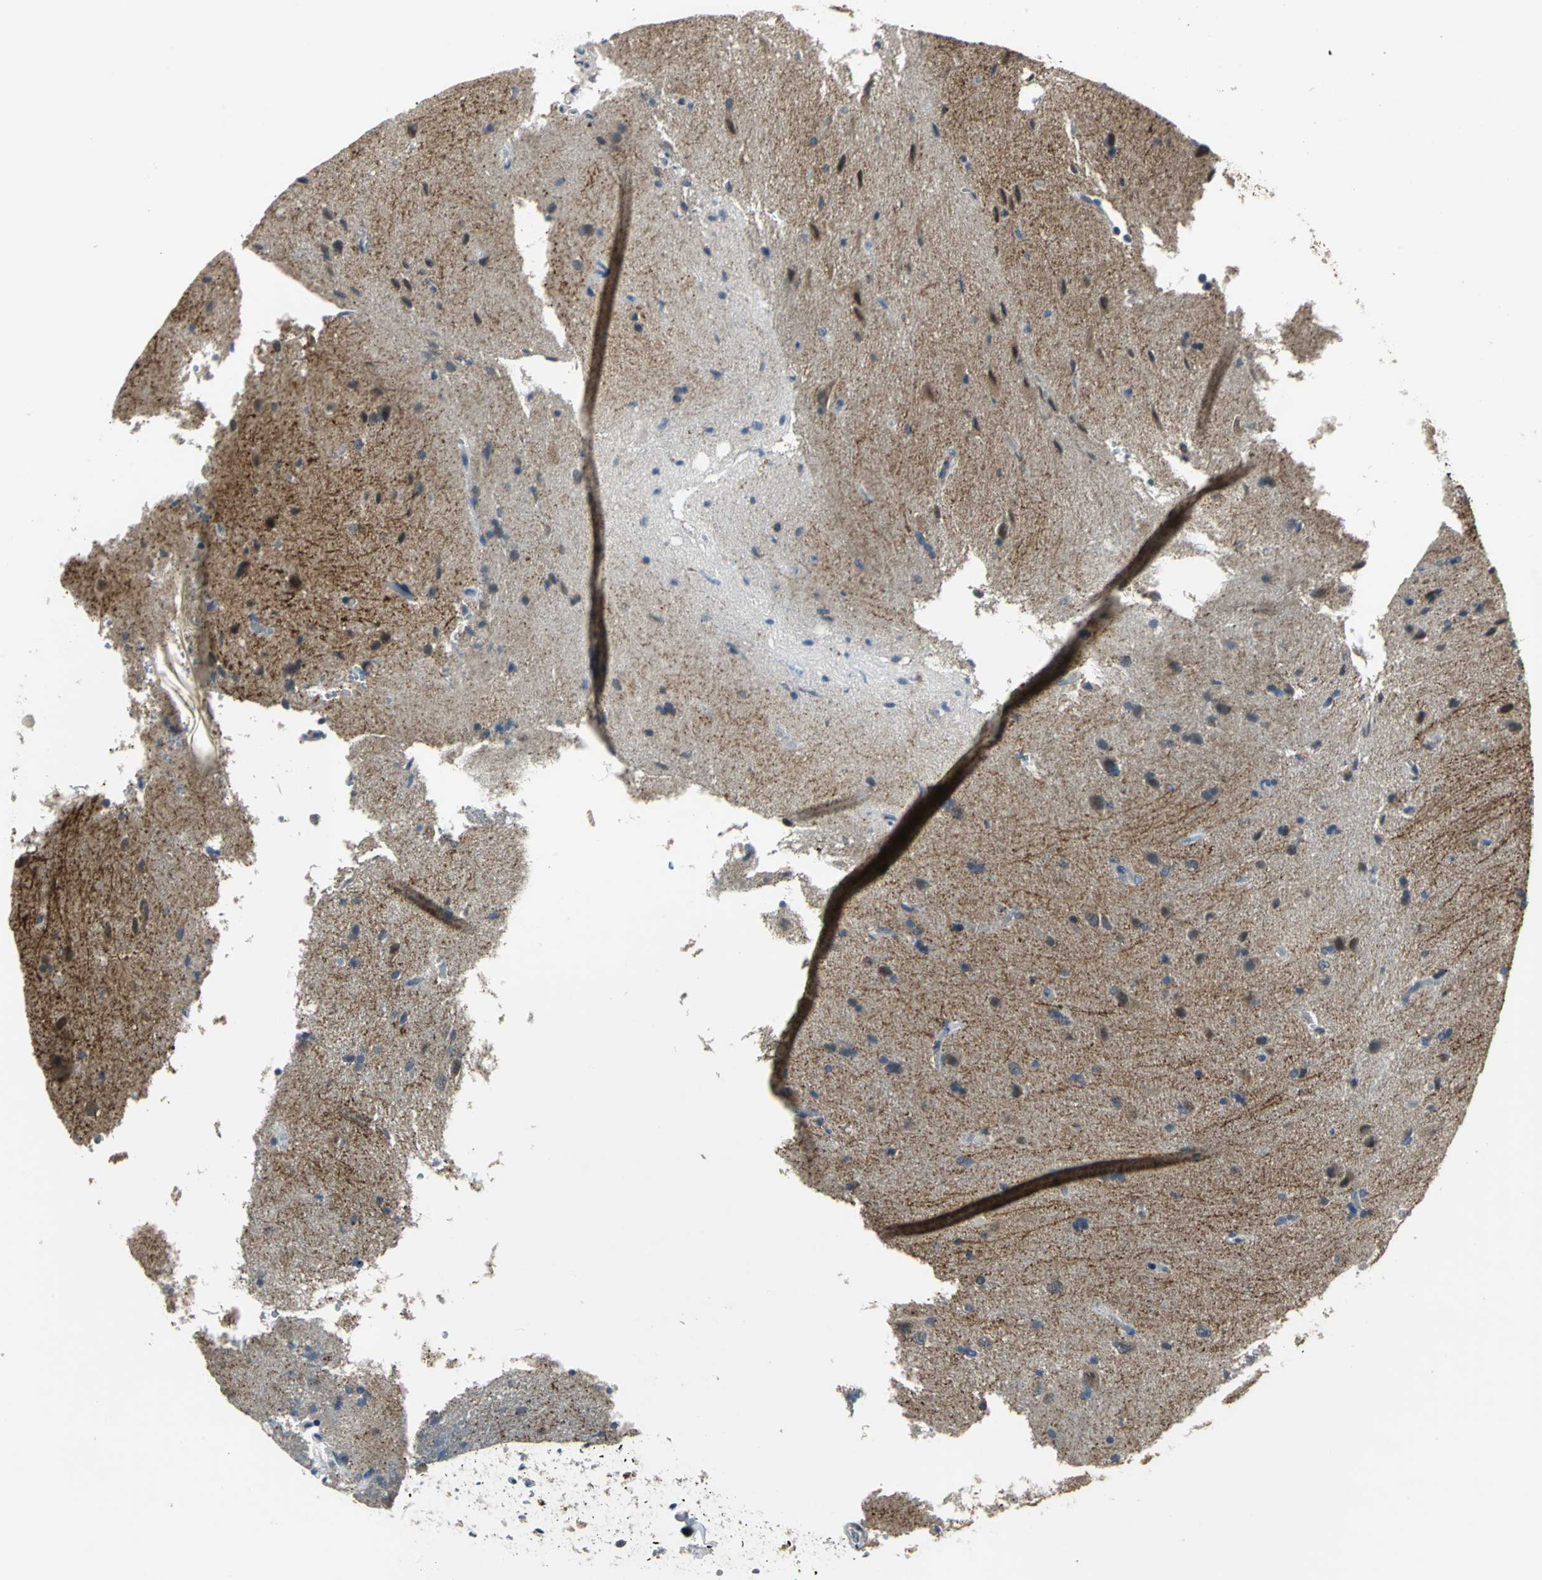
{"staining": {"intensity": "negative", "quantity": "none", "location": "none"}, "tissue": "cerebral cortex", "cell_type": "Endothelial cells", "image_type": "normal", "snomed": [{"axis": "morphology", "description": "Normal tissue, NOS"}, {"axis": "topography", "description": "Cerebral cortex"}], "caption": "A high-resolution micrograph shows IHC staining of unremarkable cerebral cortex, which reveals no significant expression in endothelial cells.", "gene": "JADE3", "patient": {"sex": "male", "age": 62}}